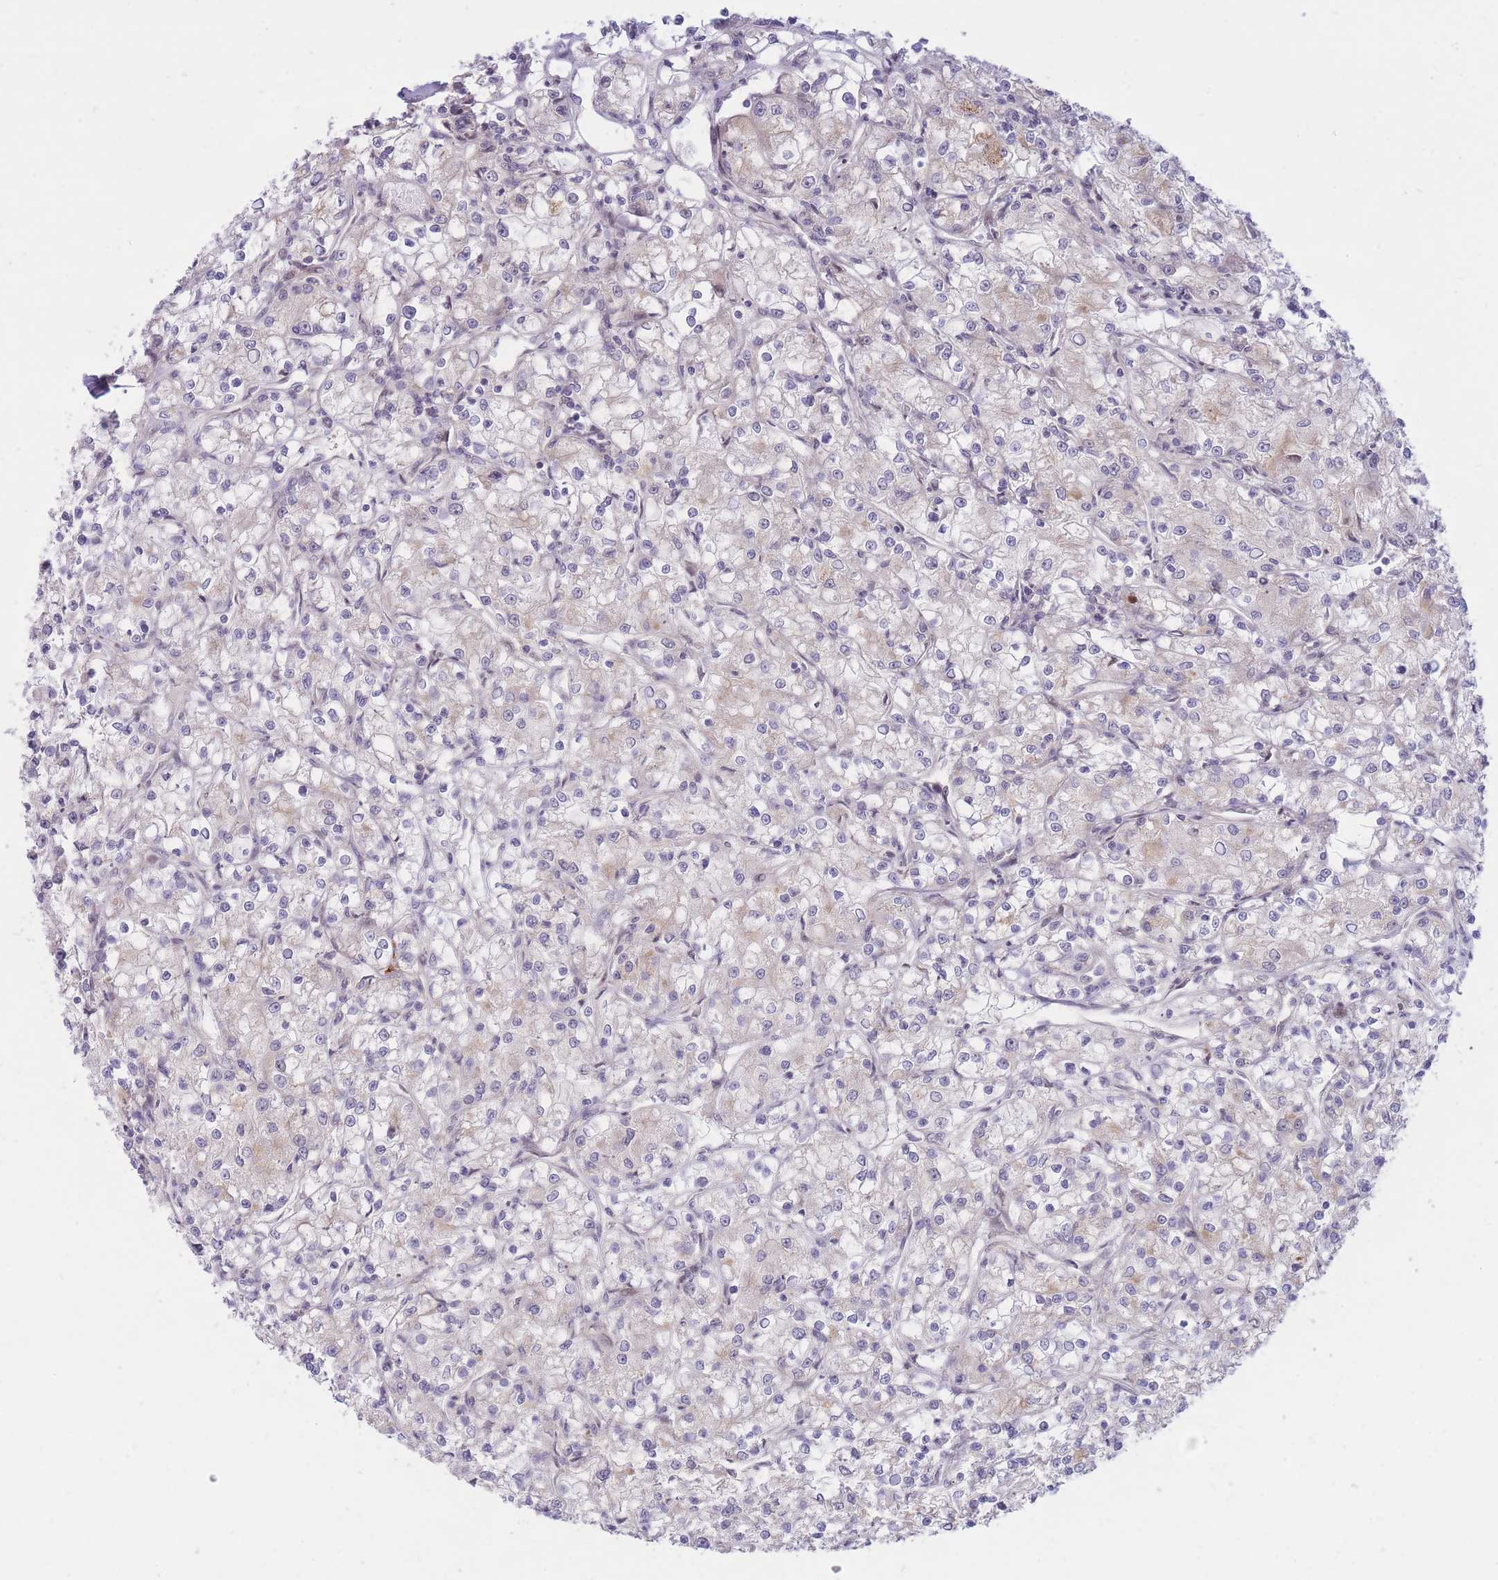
{"staining": {"intensity": "negative", "quantity": "none", "location": "none"}, "tissue": "renal cancer", "cell_type": "Tumor cells", "image_type": "cancer", "snomed": [{"axis": "morphology", "description": "Adenocarcinoma, NOS"}, {"axis": "topography", "description": "Kidney"}], "caption": "The immunohistochemistry (IHC) image has no significant expression in tumor cells of renal cancer tissue.", "gene": "ERICH6B", "patient": {"sex": "female", "age": 59}}